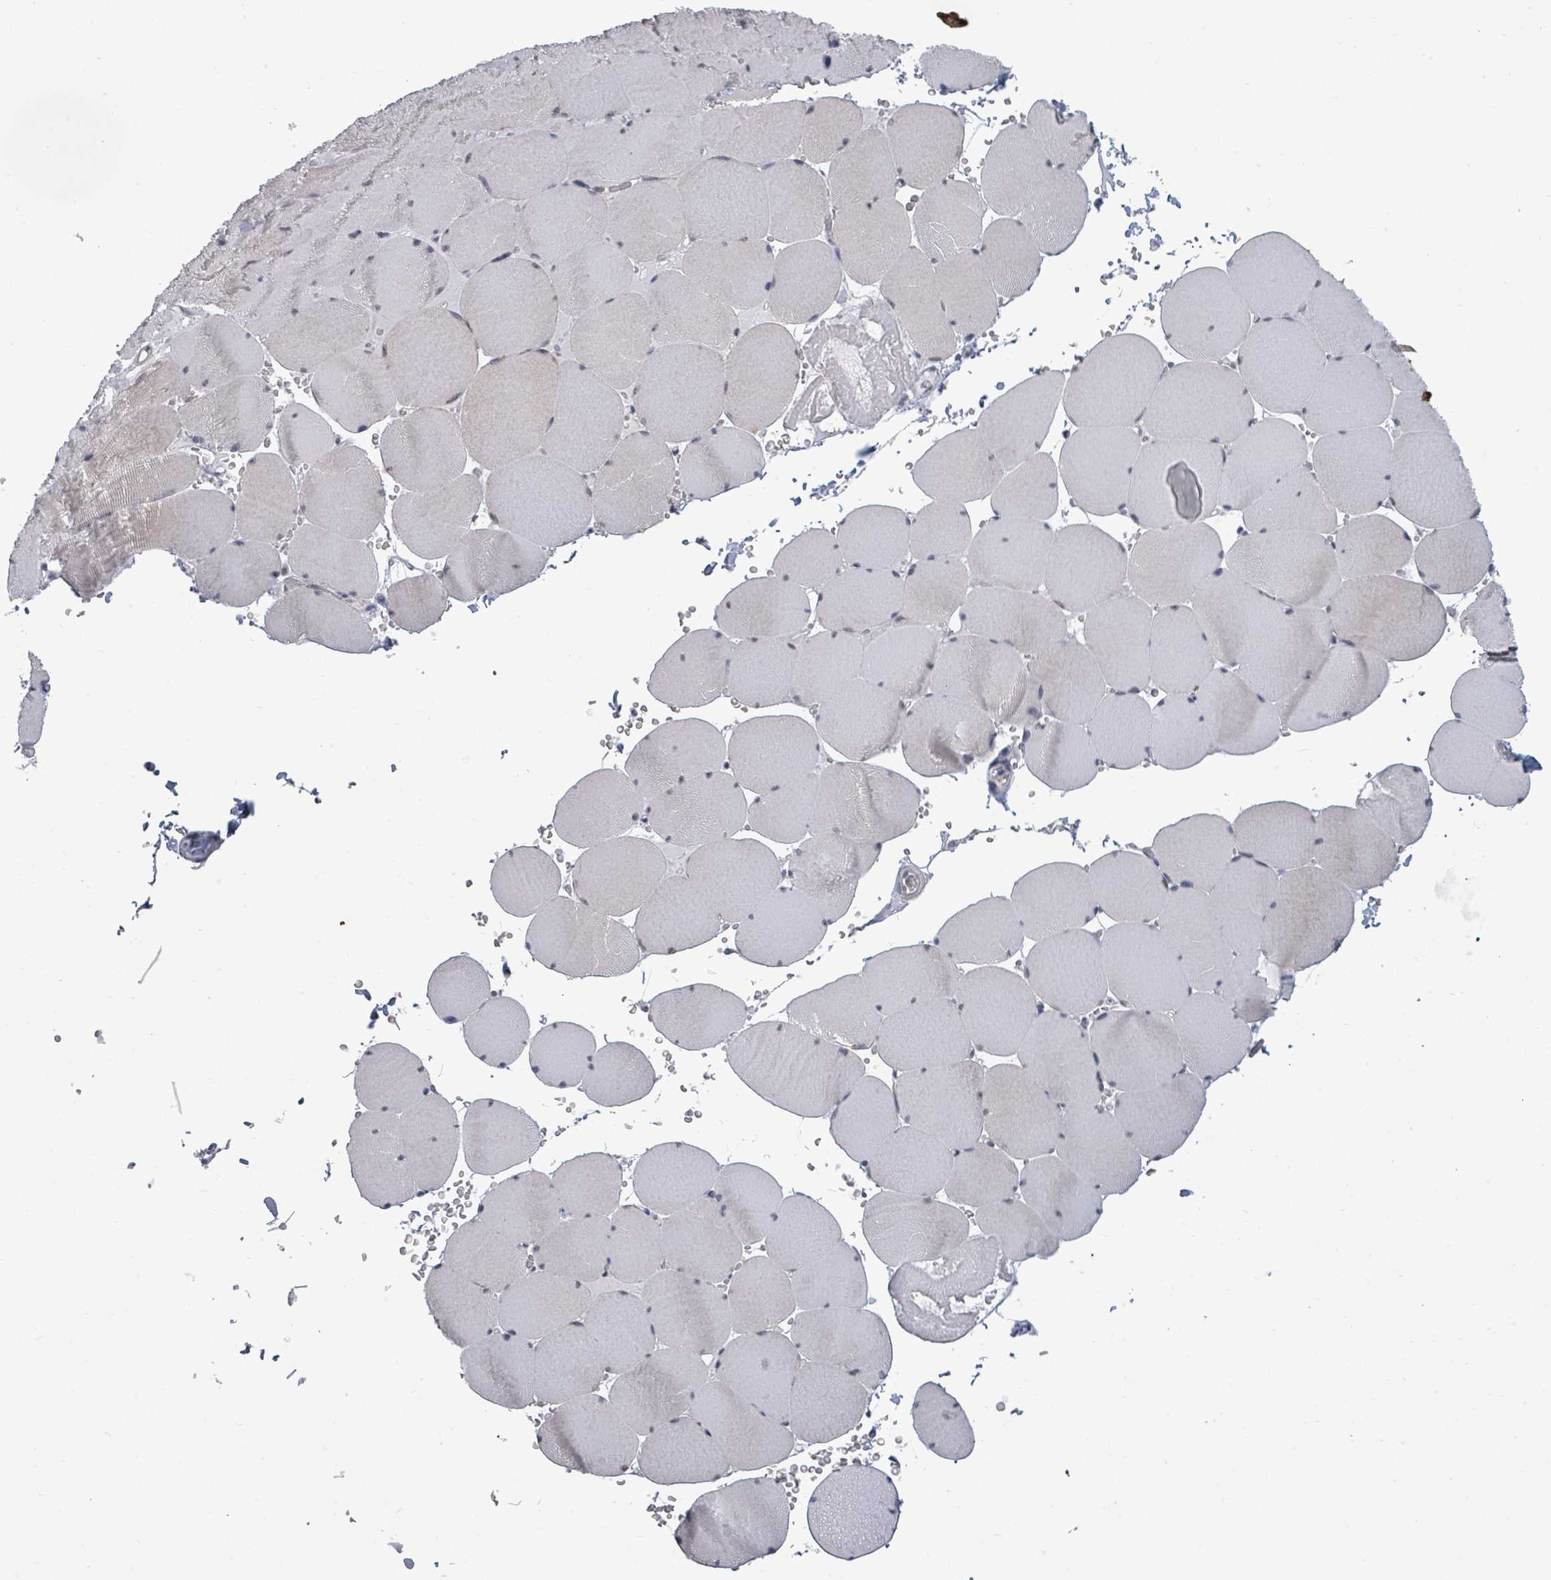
{"staining": {"intensity": "weak", "quantity": "<25%", "location": "cytoplasmic/membranous"}, "tissue": "skeletal muscle", "cell_type": "Myocytes", "image_type": "normal", "snomed": [{"axis": "morphology", "description": "Normal tissue, NOS"}, {"axis": "topography", "description": "Skeletal muscle"}, {"axis": "topography", "description": "Head-Neck"}], "caption": "IHC photomicrograph of unremarkable skeletal muscle: human skeletal muscle stained with DAB (3,3'-diaminobenzidine) shows no significant protein staining in myocytes.", "gene": "ASB12", "patient": {"sex": "male", "age": 66}}